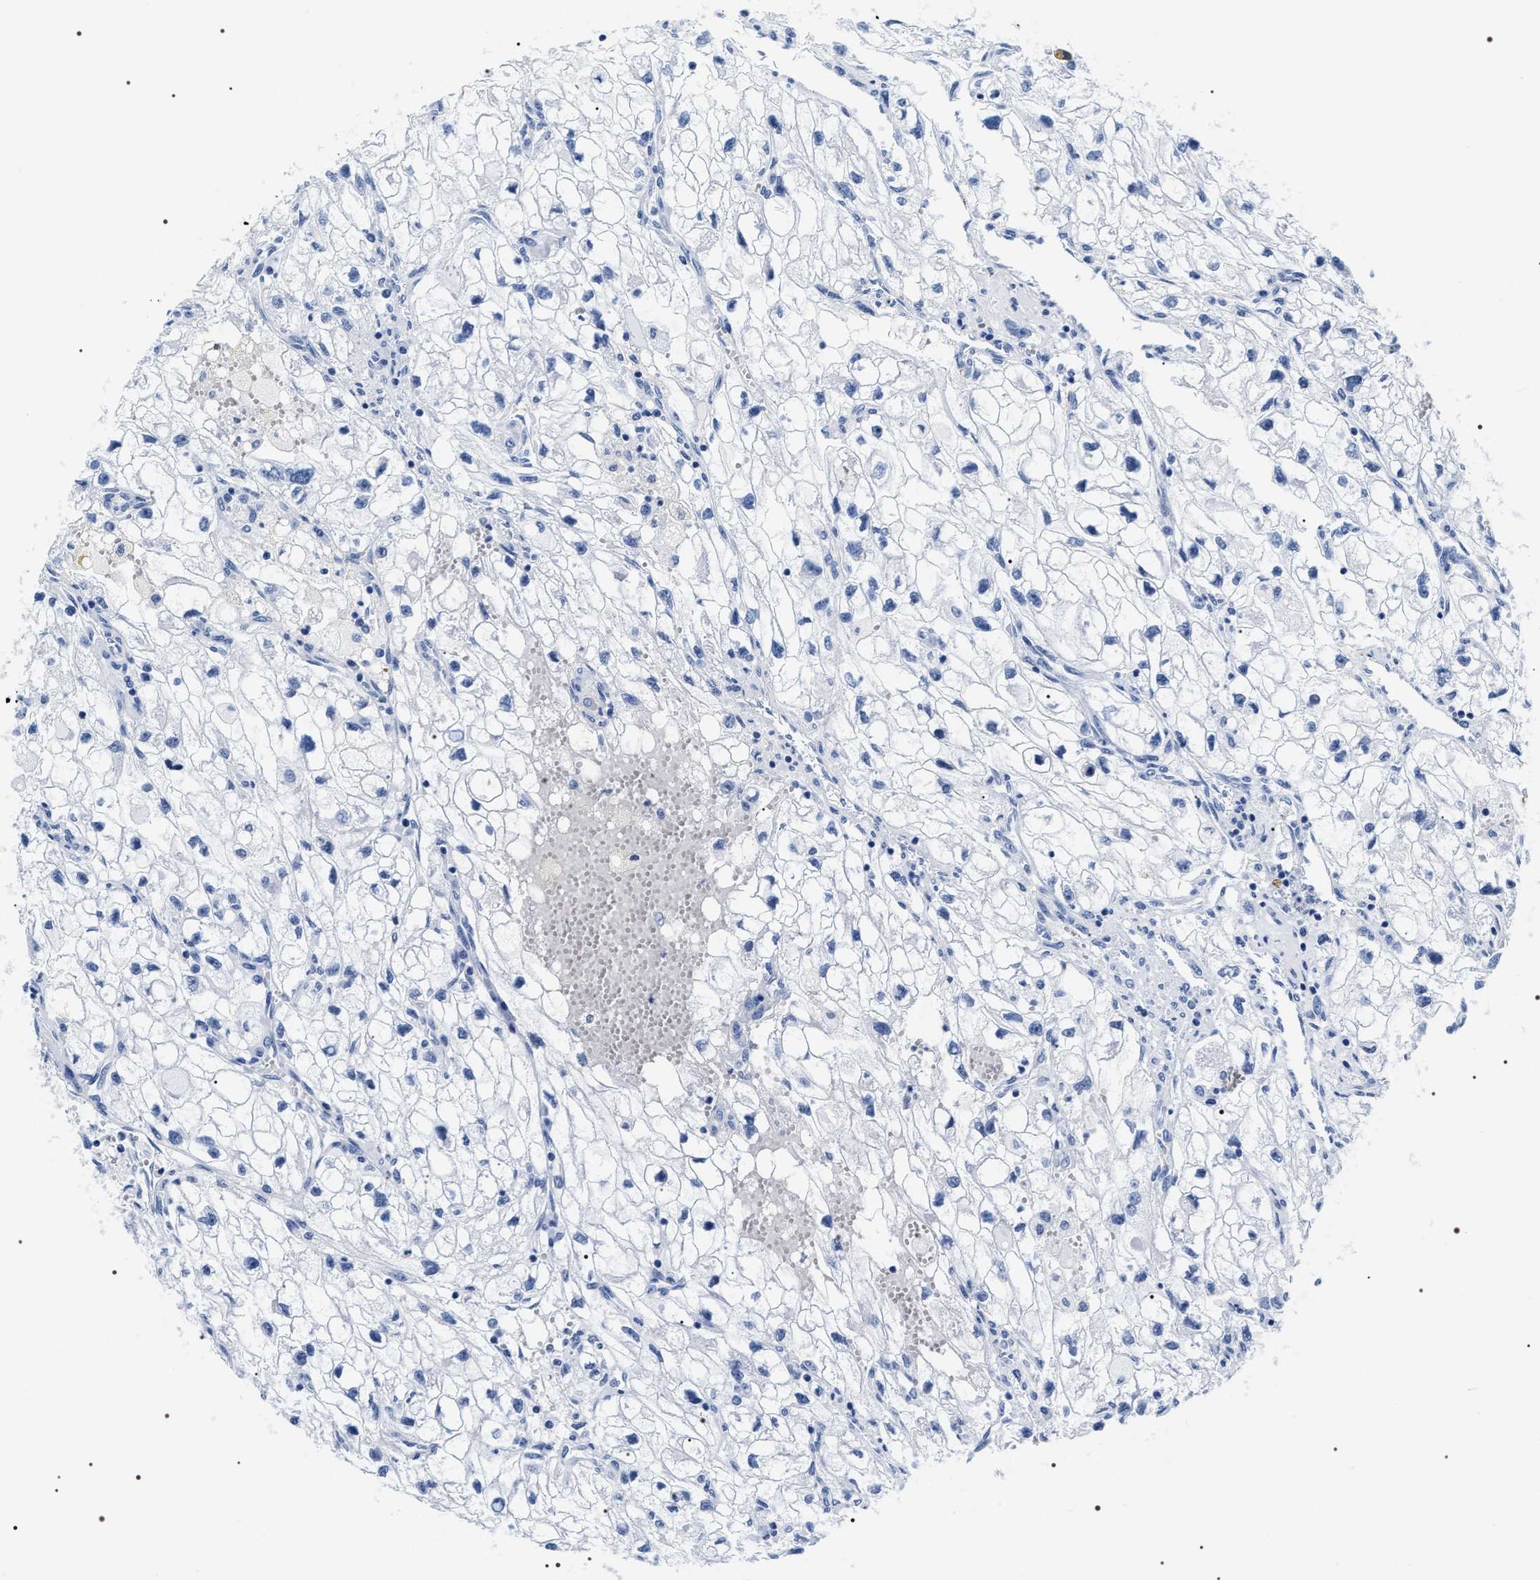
{"staining": {"intensity": "negative", "quantity": "none", "location": "none"}, "tissue": "renal cancer", "cell_type": "Tumor cells", "image_type": "cancer", "snomed": [{"axis": "morphology", "description": "Adenocarcinoma, NOS"}, {"axis": "topography", "description": "Kidney"}], "caption": "Immunohistochemical staining of human renal cancer exhibits no significant positivity in tumor cells. (DAB (3,3'-diaminobenzidine) immunohistochemistry visualized using brightfield microscopy, high magnification).", "gene": "ADH4", "patient": {"sex": "female", "age": 70}}